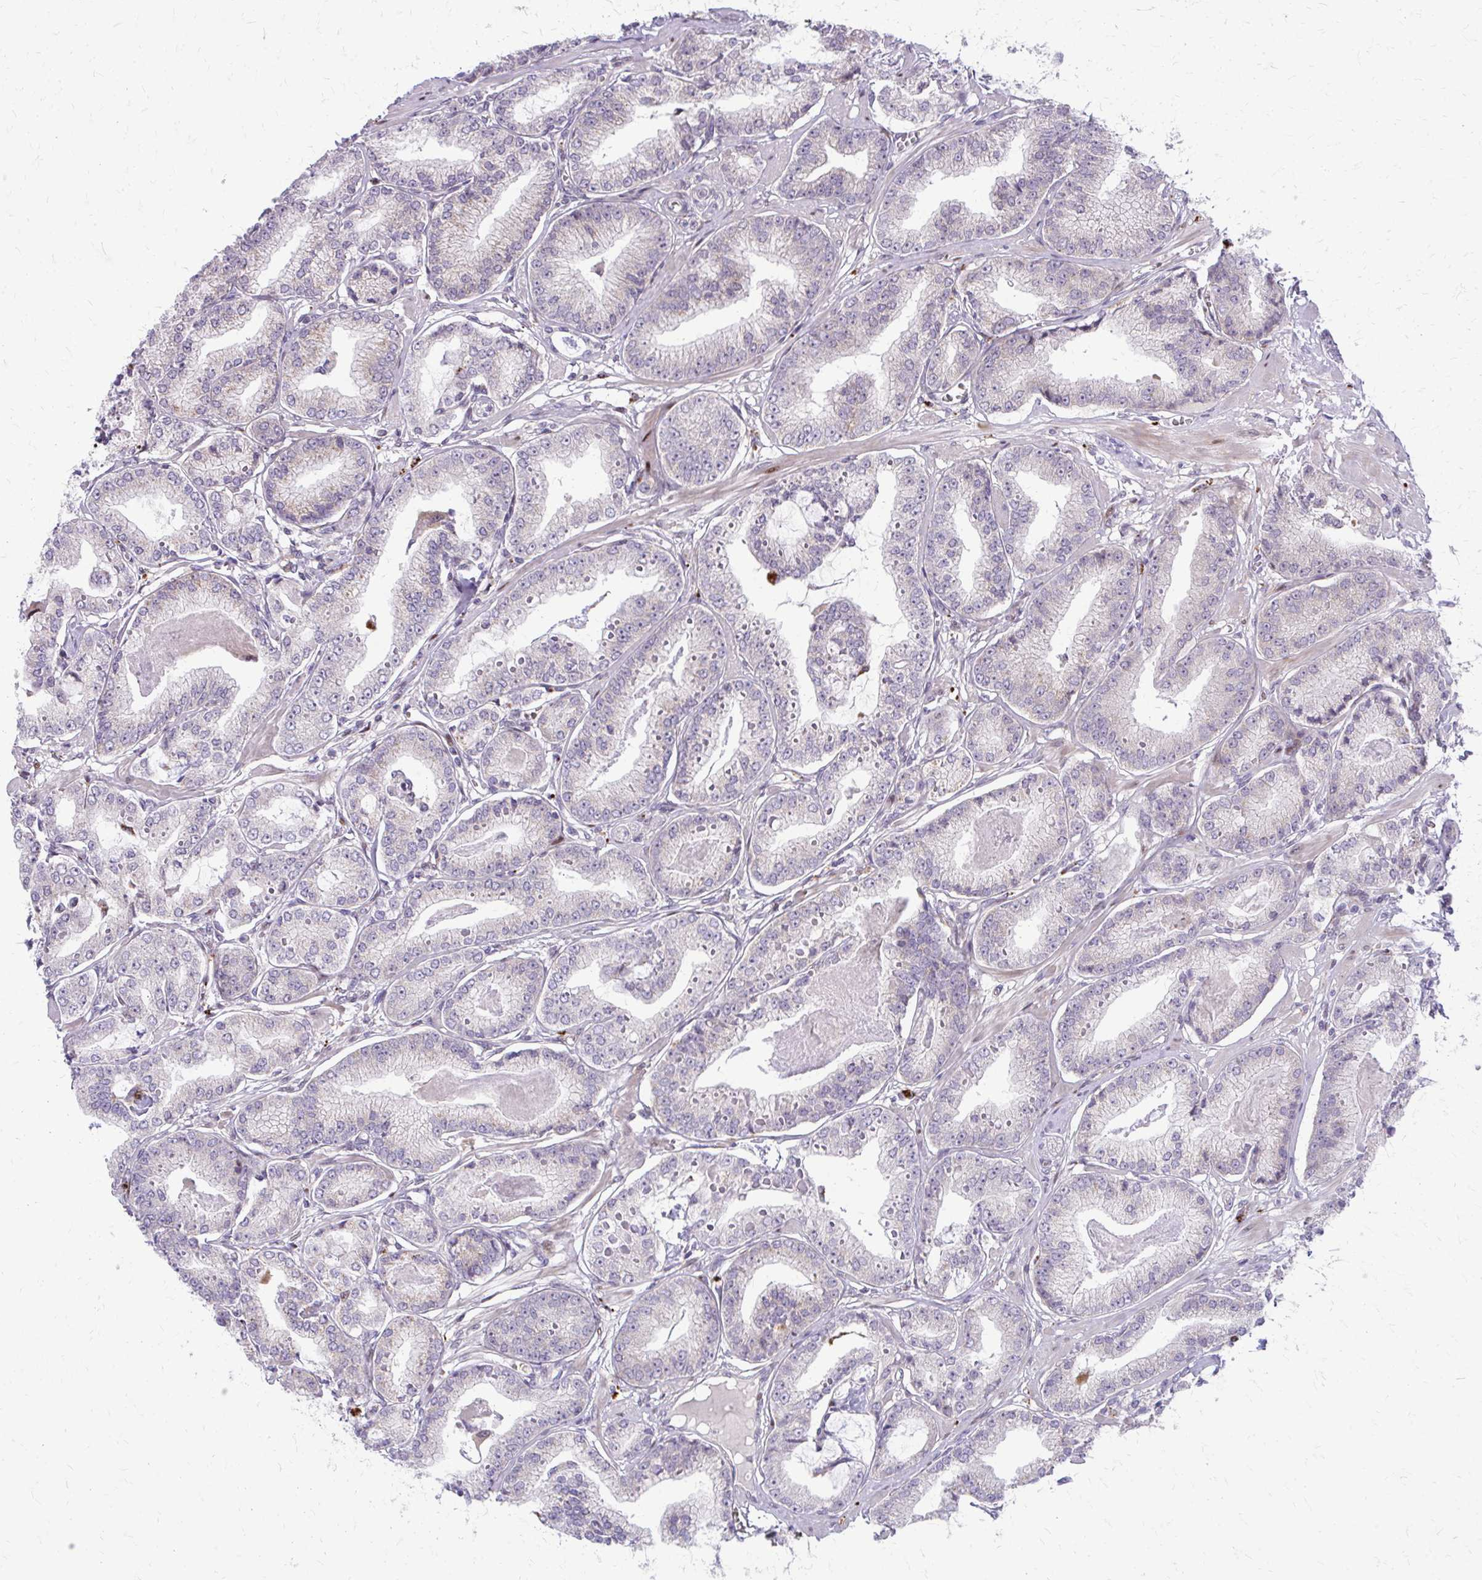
{"staining": {"intensity": "negative", "quantity": "none", "location": "none"}, "tissue": "prostate cancer", "cell_type": "Tumor cells", "image_type": "cancer", "snomed": [{"axis": "morphology", "description": "Adenocarcinoma, High grade"}, {"axis": "topography", "description": "Prostate"}], "caption": "Prostate cancer (adenocarcinoma (high-grade)) stained for a protein using immunohistochemistry exhibits no expression tumor cells.", "gene": "PPDPFL", "patient": {"sex": "male", "age": 71}}